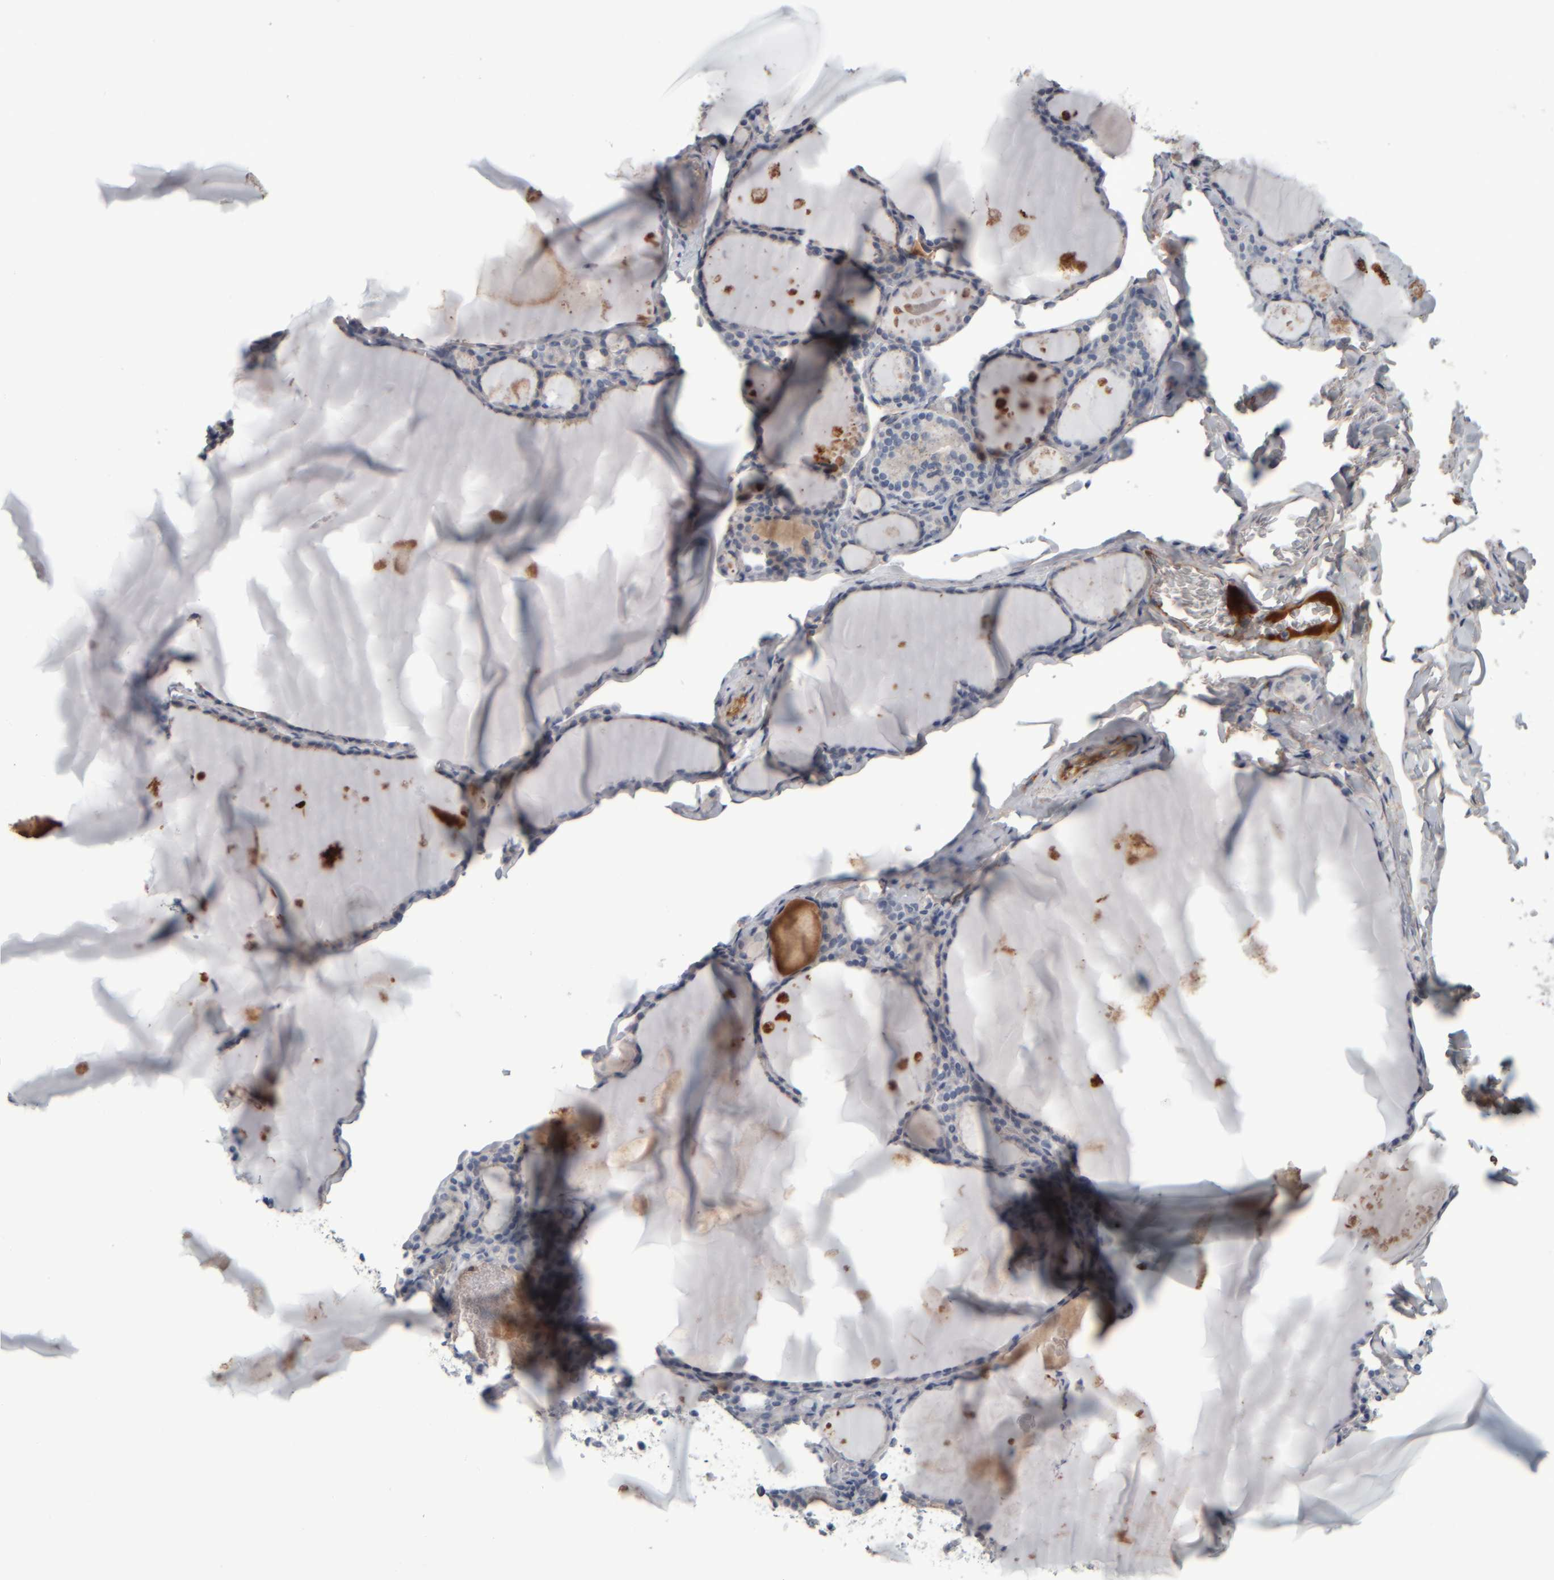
{"staining": {"intensity": "weak", "quantity": "25%-75%", "location": "cytoplasmic/membranous"}, "tissue": "thyroid gland", "cell_type": "Glandular cells", "image_type": "normal", "snomed": [{"axis": "morphology", "description": "Normal tissue, NOS"}, {"axis": "topography", "description": "Thyroid gland"}], "caption": "A photomicrograph of thyroid gland stained for a protein demonstrates weak cytoplasmic/membranous brown staining in glandular cells. (Stains: DAB in brown, nuclei in blue, Microscopy: brightfield microscopy at high magnification).", "gene": "CAVIN4", "patient": {"sex": "male", "age": 56}}